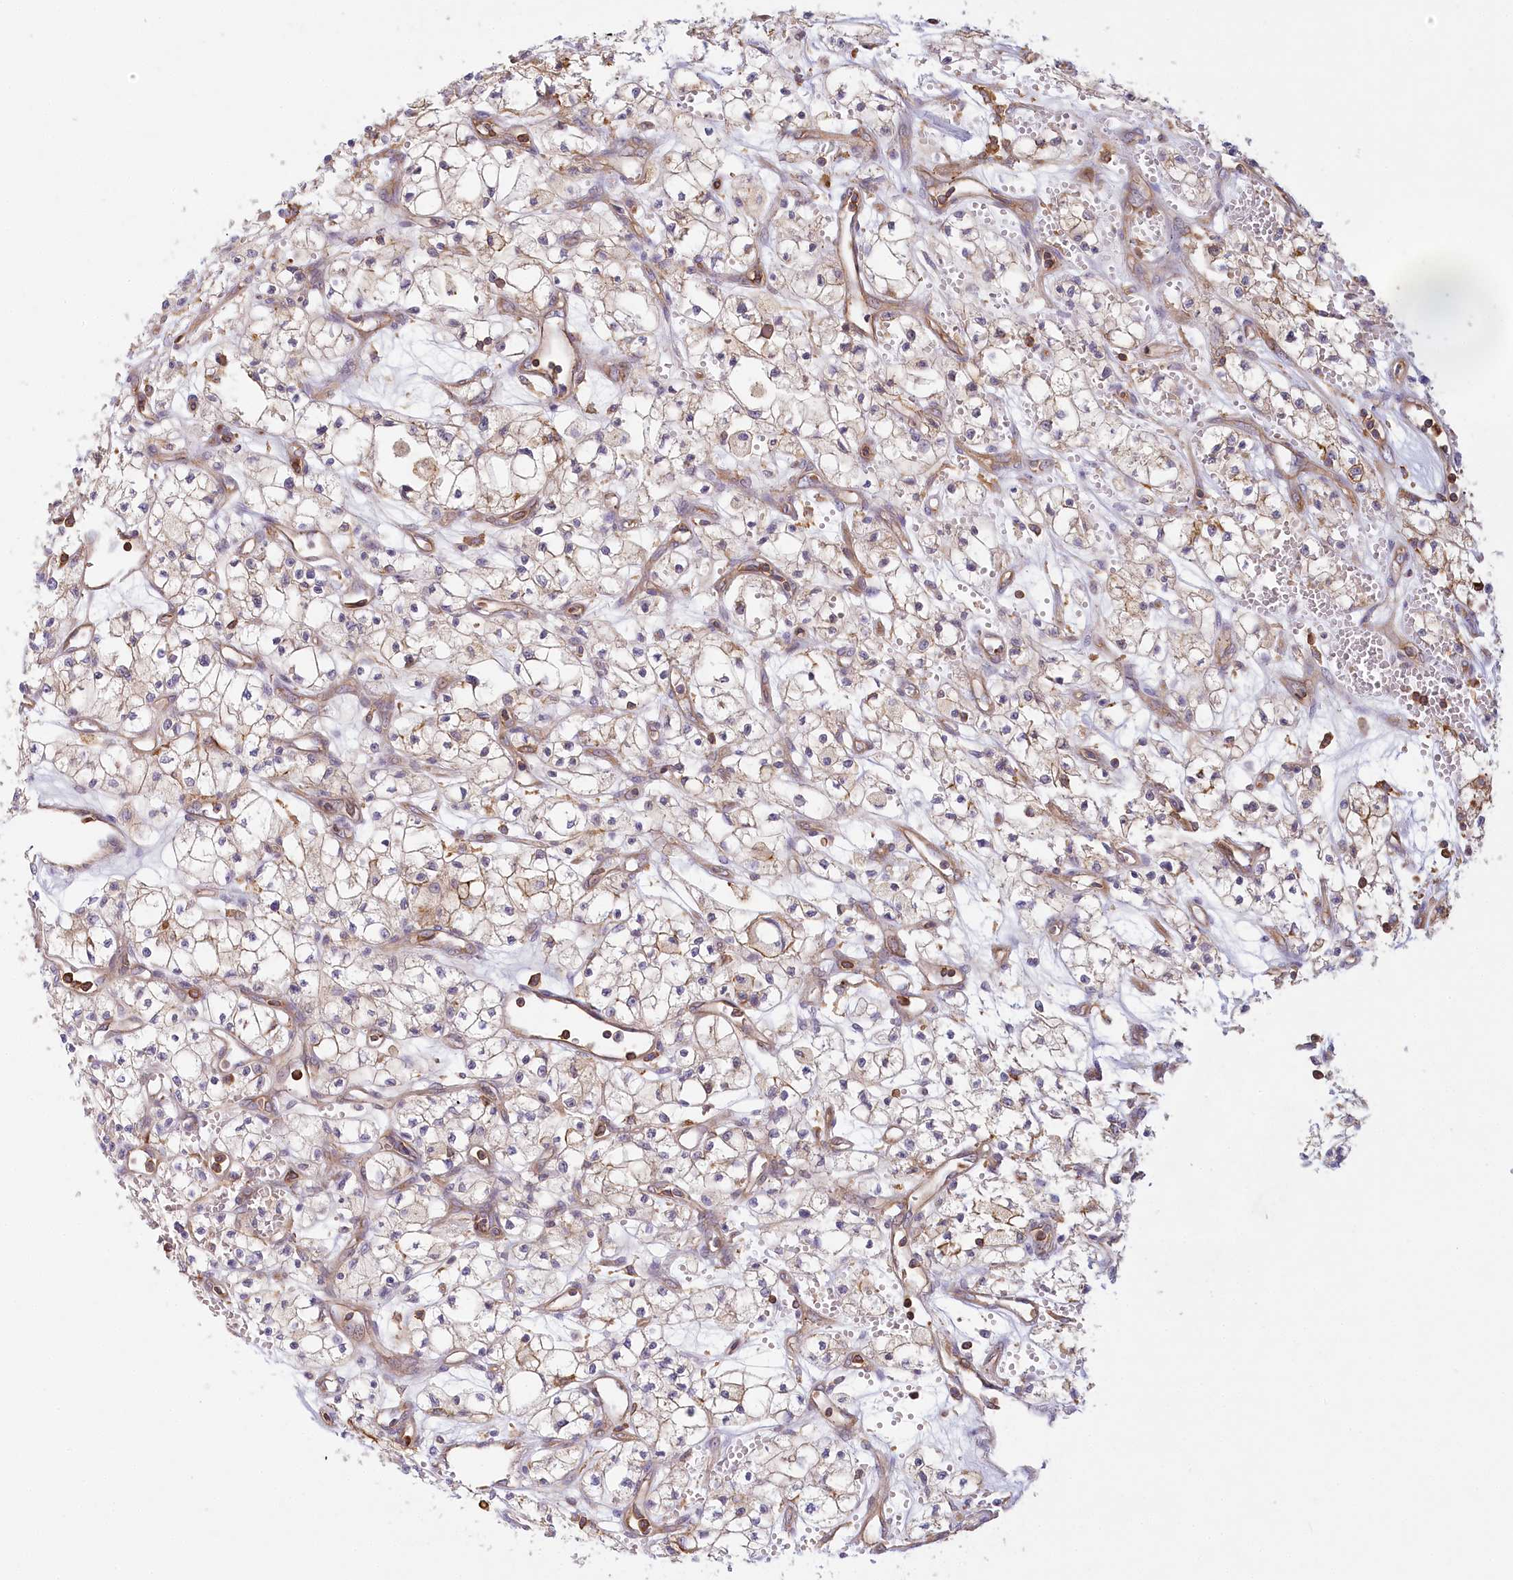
{"staining": {"intensity": "moderate", "quantity": "<25%", "location": "cytoplasmic/membranous"}, "tissue": "renal cancer", "cell_type": "Tumor cells", "image_type": "cancer", "snomed": [{"axis": "morphology", "description": "Adenocarcinoma, NOS"}, {"axis": "topography", "description": "Kidney"}], "caption": "IHC of renal cancer (adenocarcinoma) exhibits low levels of moderate cytoplasmic/membranous positivity in approximately <25% of tumor cells.", "gene": "UMPS", "patient": {"sex": "male", "age": 59}}